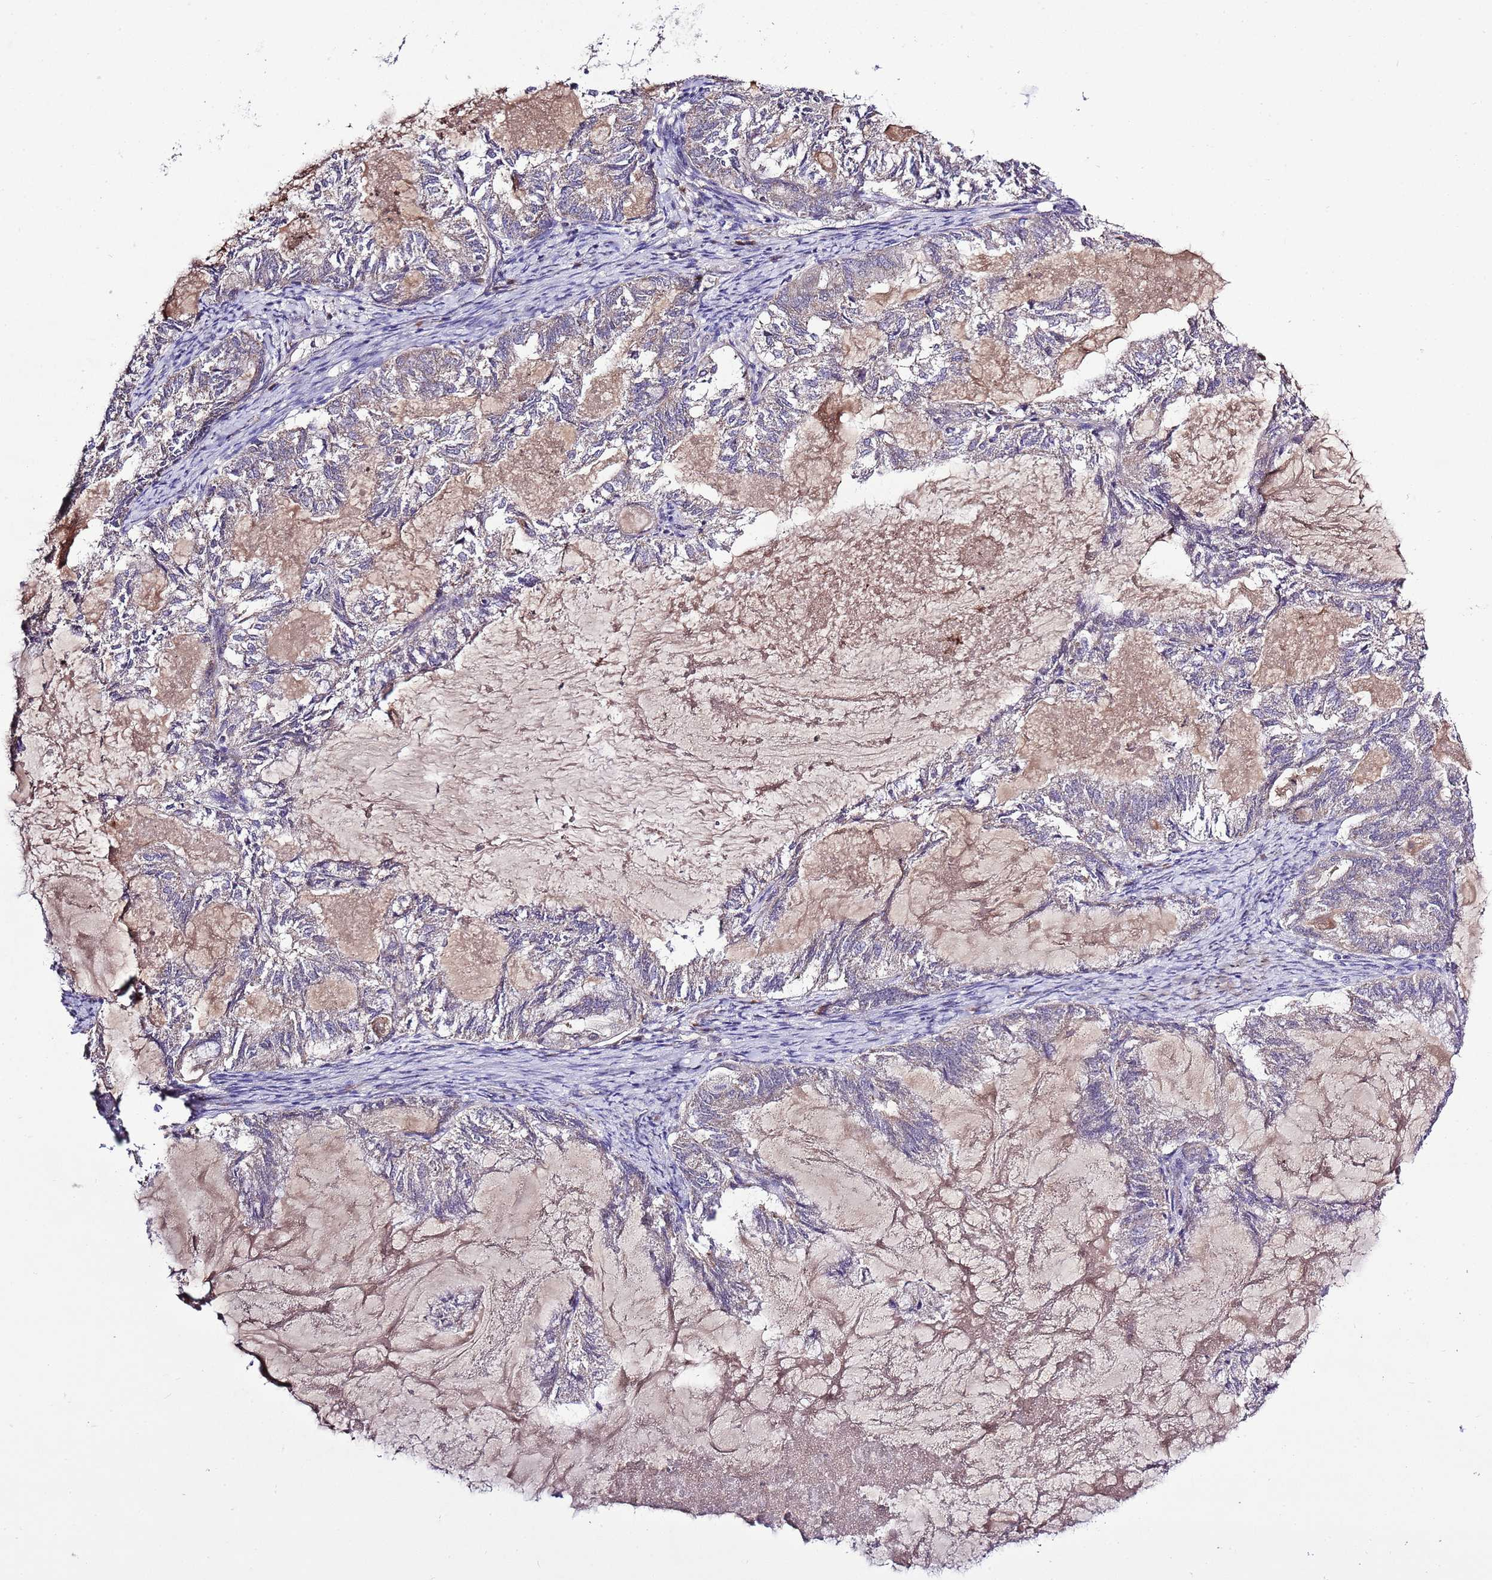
{"staining": {"intensity": "moderate", "quantity": "25%-75%", "location": "cytoplasmic/membranous"}, "tissue": "endometrial cancer", "cell_type": "Tumor cells", "image_type": "cancer", "snomed": [{"axis": "morphology", "description": "Adenocarcinoma, NOS"}, {"axis": "topography", "description": "Endometrium"}], "caption": "There is medium levels of moderate cytoplasmic/membranous positivity in tumor cells of endometrial adenocarcinoma, as demonstrated by immunohistochemical staining (brown color).", "gene": "MFNG", "patient": {"sex": "female", "age": 86}}